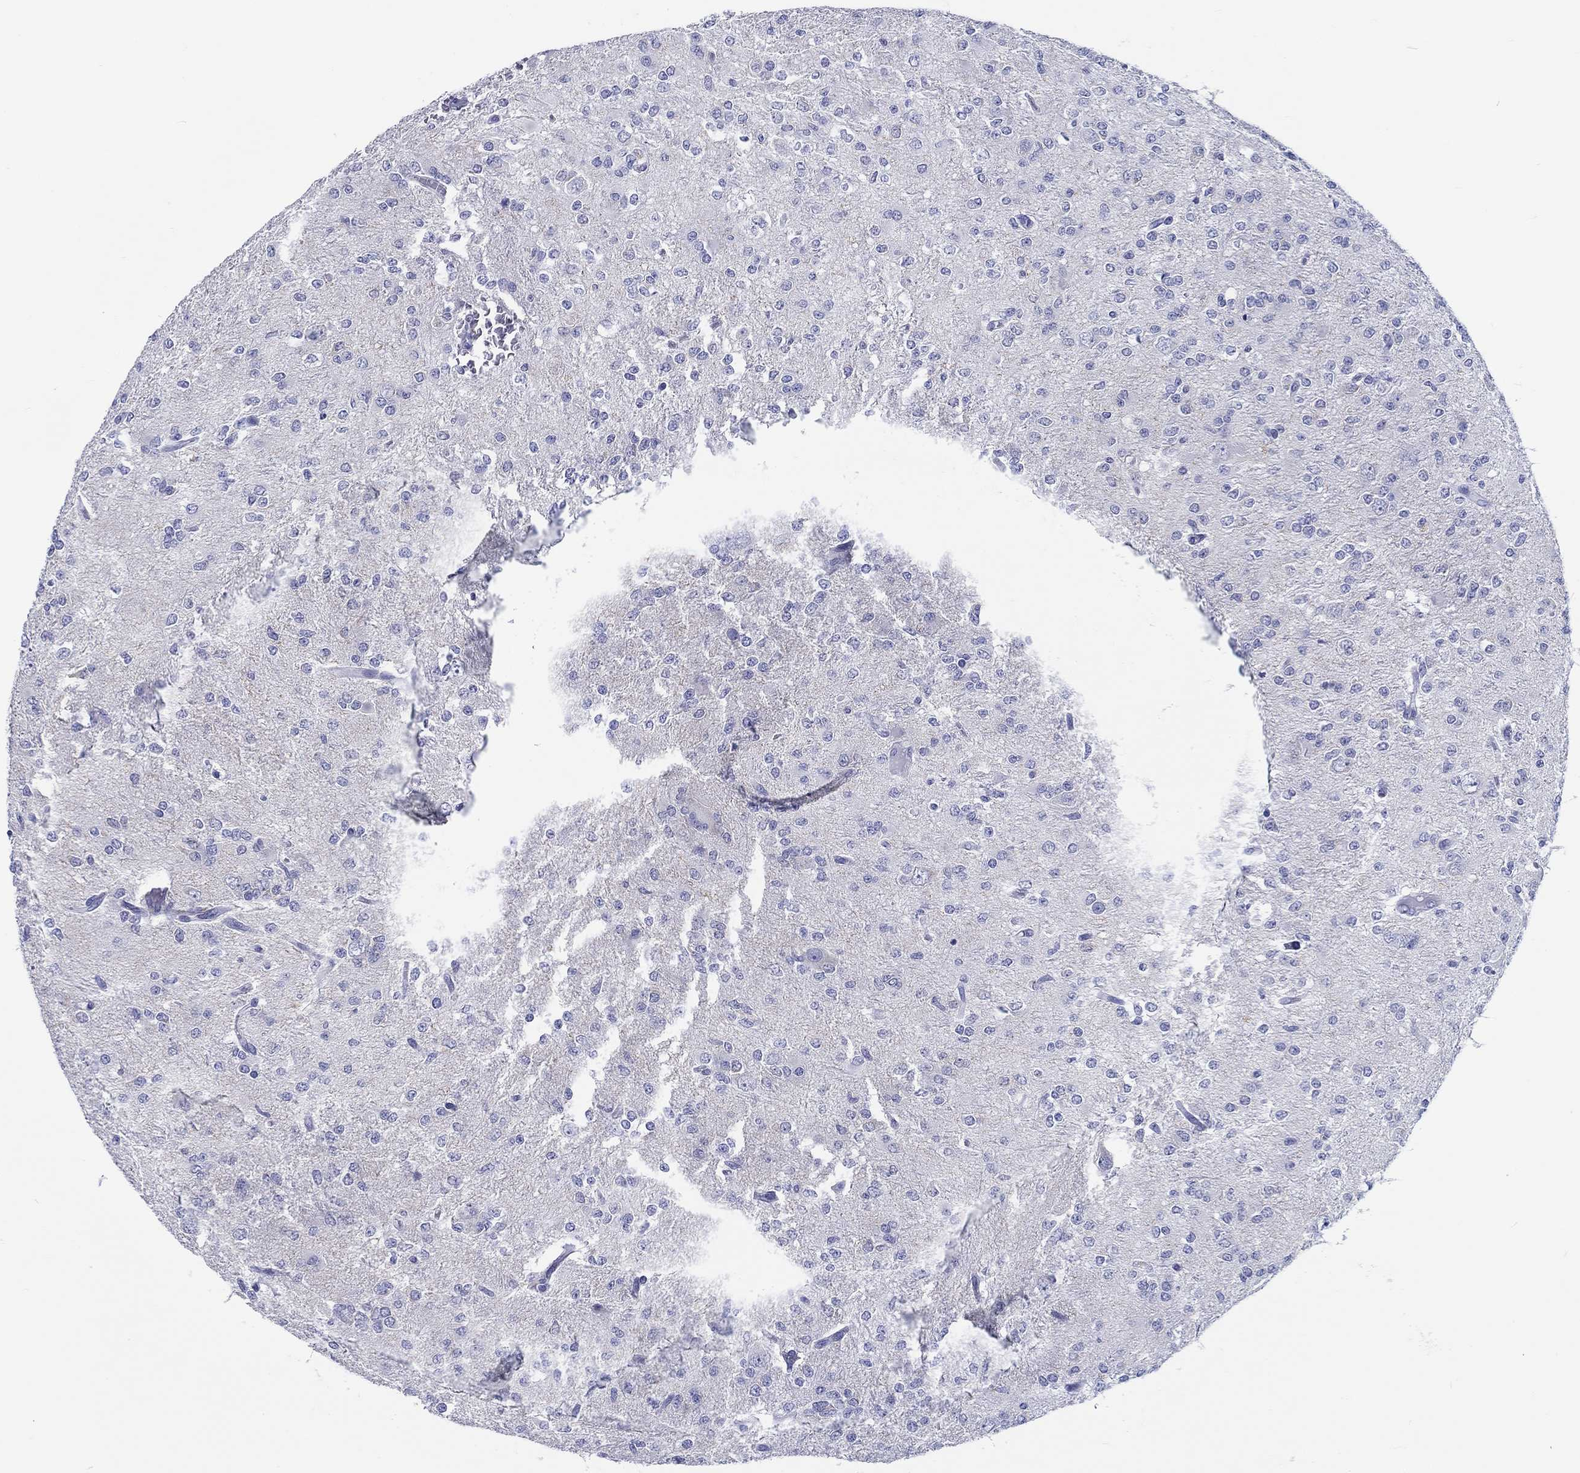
{"staining": {"intensity": "negative", "quantity": "none", "location": "none"}, "tissue": "glioma", "cell_type": "Tumor cells", "image_type": "cancer", "snomed": [{"axis": "morphology", "description": "Glioma, malignant, Low grade"}, {"axis": "topography", "description": "Brain"}], "caption": "IHC of human malignant glioma (low-grade) shows no positivity in tumor cells.", "gene": "H1-1", "patient": {"sex": "male", "age": 27}}